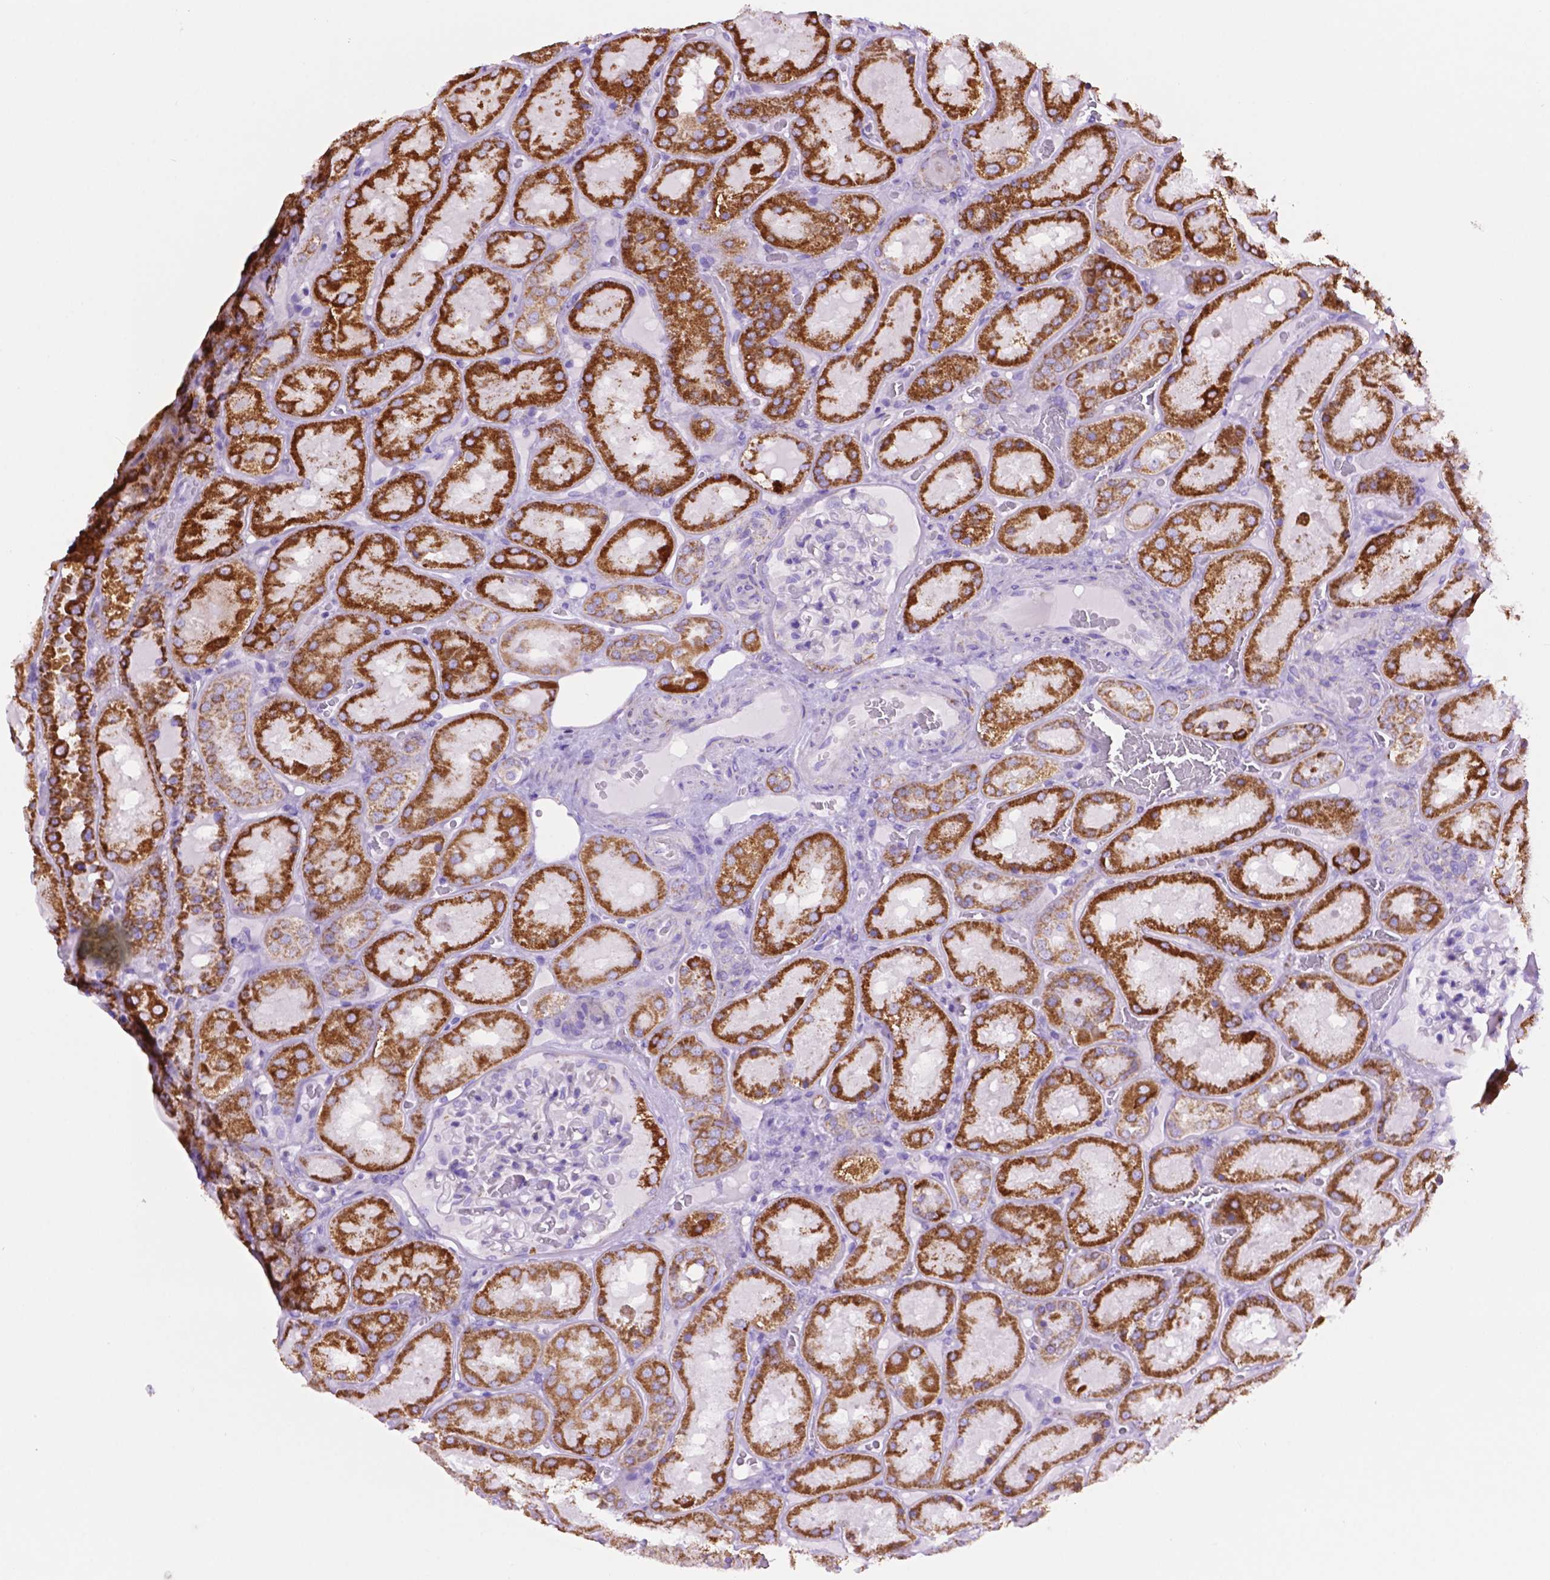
{"staining": {"intensity": "negative", "quantity": "none", "location": "none"}, "tissue": "kidney", "cell_type": "Cells in glomeruli", "image_type": "normal", "snomed": [{"axis": "morphology", "description": "Normal tissue, NOS"}, {"axis": "topography", "description": "Kidney"}], "caption": "Immunohistochemical staining of normal human kidney demonstrates no significant expression in cells in glomeruli.", "gene": "GDPD5", "patient": {"sex": "male", "age": 73}}